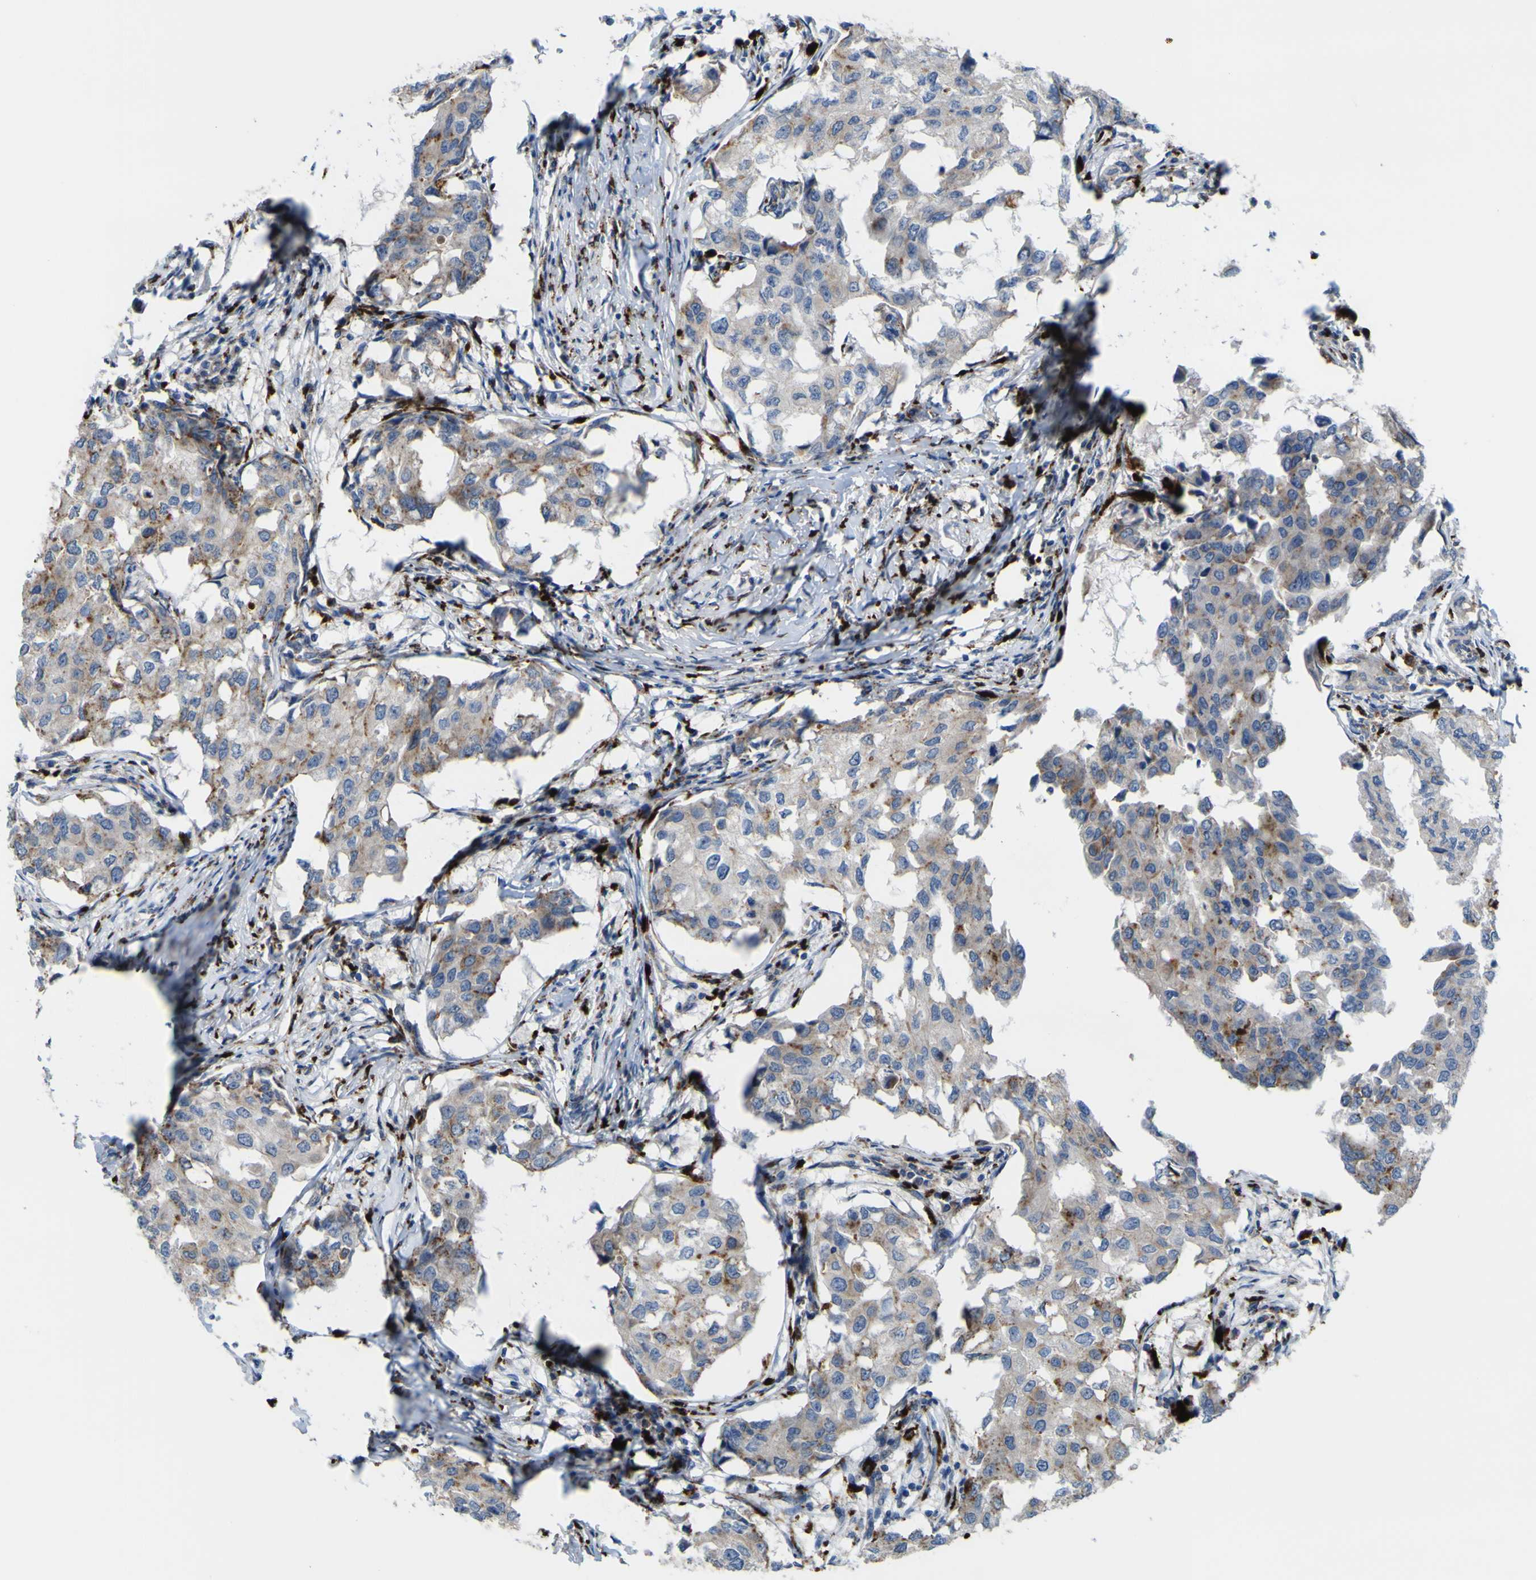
{"staining": {"intensity": "moderate", "quantity": "25%-75%", "location": "cytoplasmic/membranous"}, "tissue": "breast cancer", "cell_type": "Tumor cells", "image_type": "cancer", "snomed": [{"axis": "morphology", "description": "Duct carcinoma"}, {"axis": "topography", "description": "Breast"}], "caption": "Immunohistochemistry photomicrograph of human breast cancer stained for a protein (brown), which demonstrates medium levels of moderate cytoplasmic/membranous positivity in about 25%-75% of tumor cells.", "gene": "PLD3", "patient": {"sex": "female", "age": 27}}